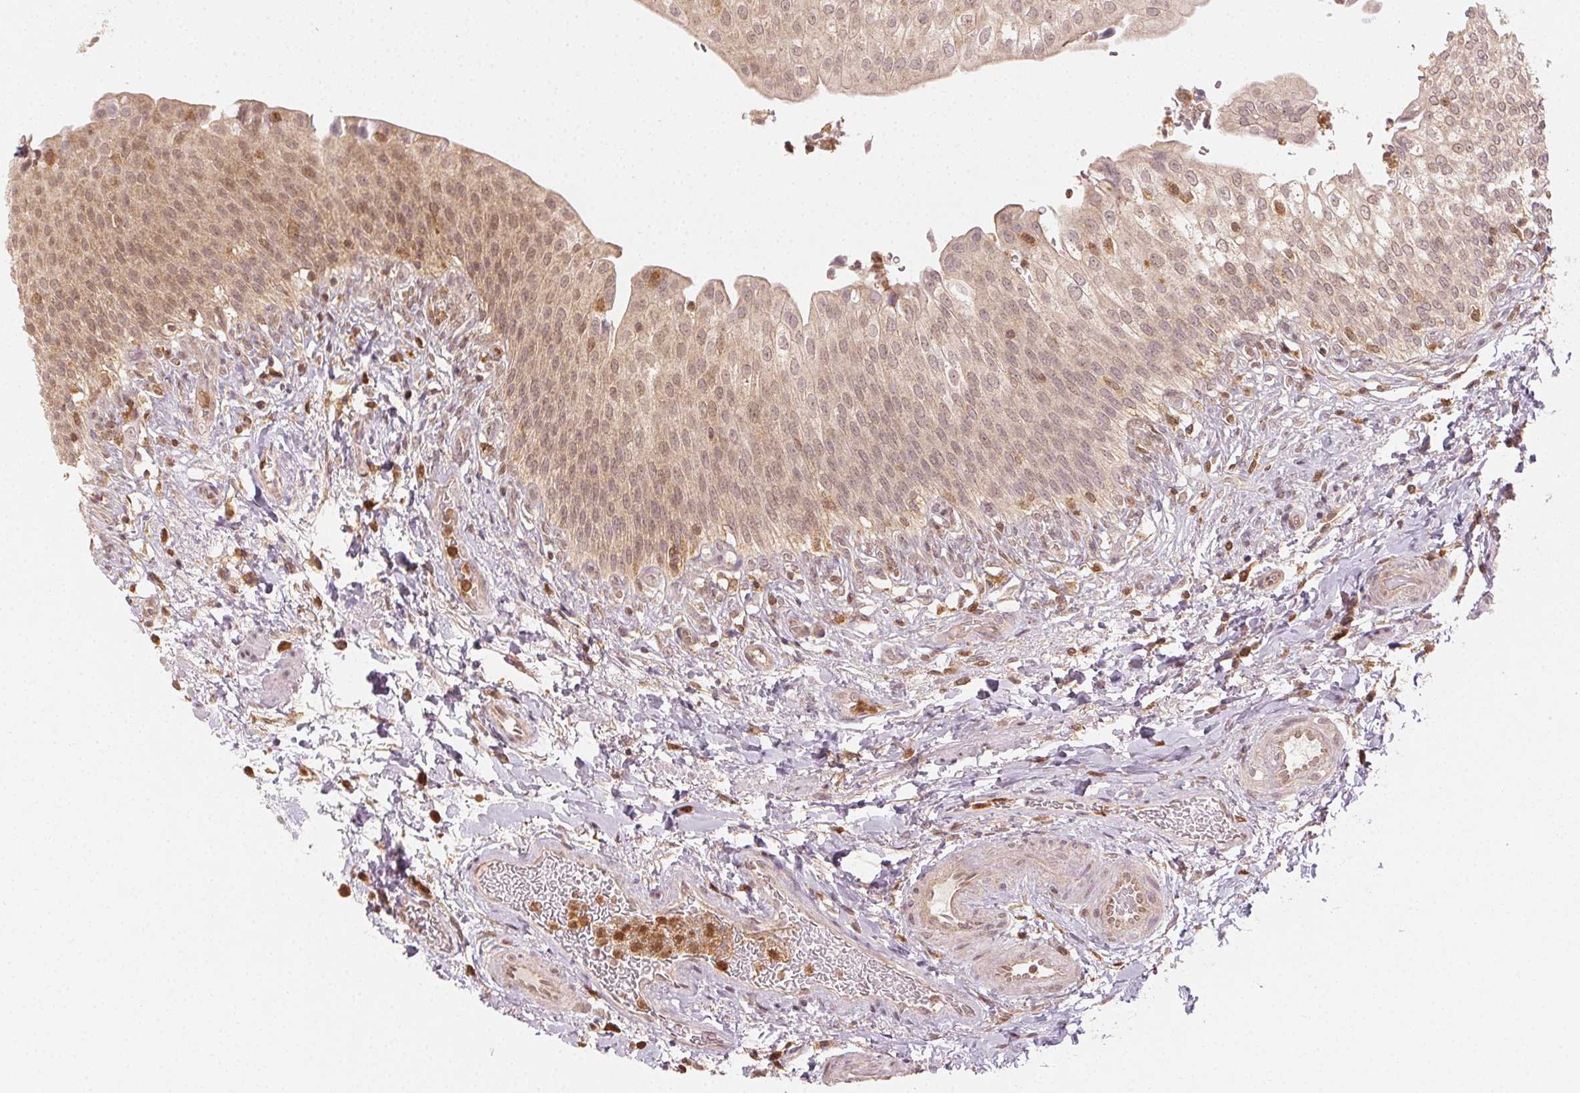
{"staining": {"intensity": "moderate", "quantity": ">75%", "location": "cytoplasmic/membranous,nuclear"}, "tissue": "urinary bladder", "cell_type": "Urothelial cells", "image_type": "normal", "snomed": [{"axis": "morphology", "description": "Normal tissue, NOS"}, {"axis": "topography", "description": "Urinary bladder"}, {"axis": "topography", "description": "Peripheral nerve tissue"}], "caption": "Immunohistochemical staining of unremarkable urinary bladder demonstrates >75% levels of moderate cytoplasmic/membranous,nuclear protein staining in approximately >75% of urothelial cells.", "gene": "MAPK14", "patient": {"sex": "female", "age": 60}}